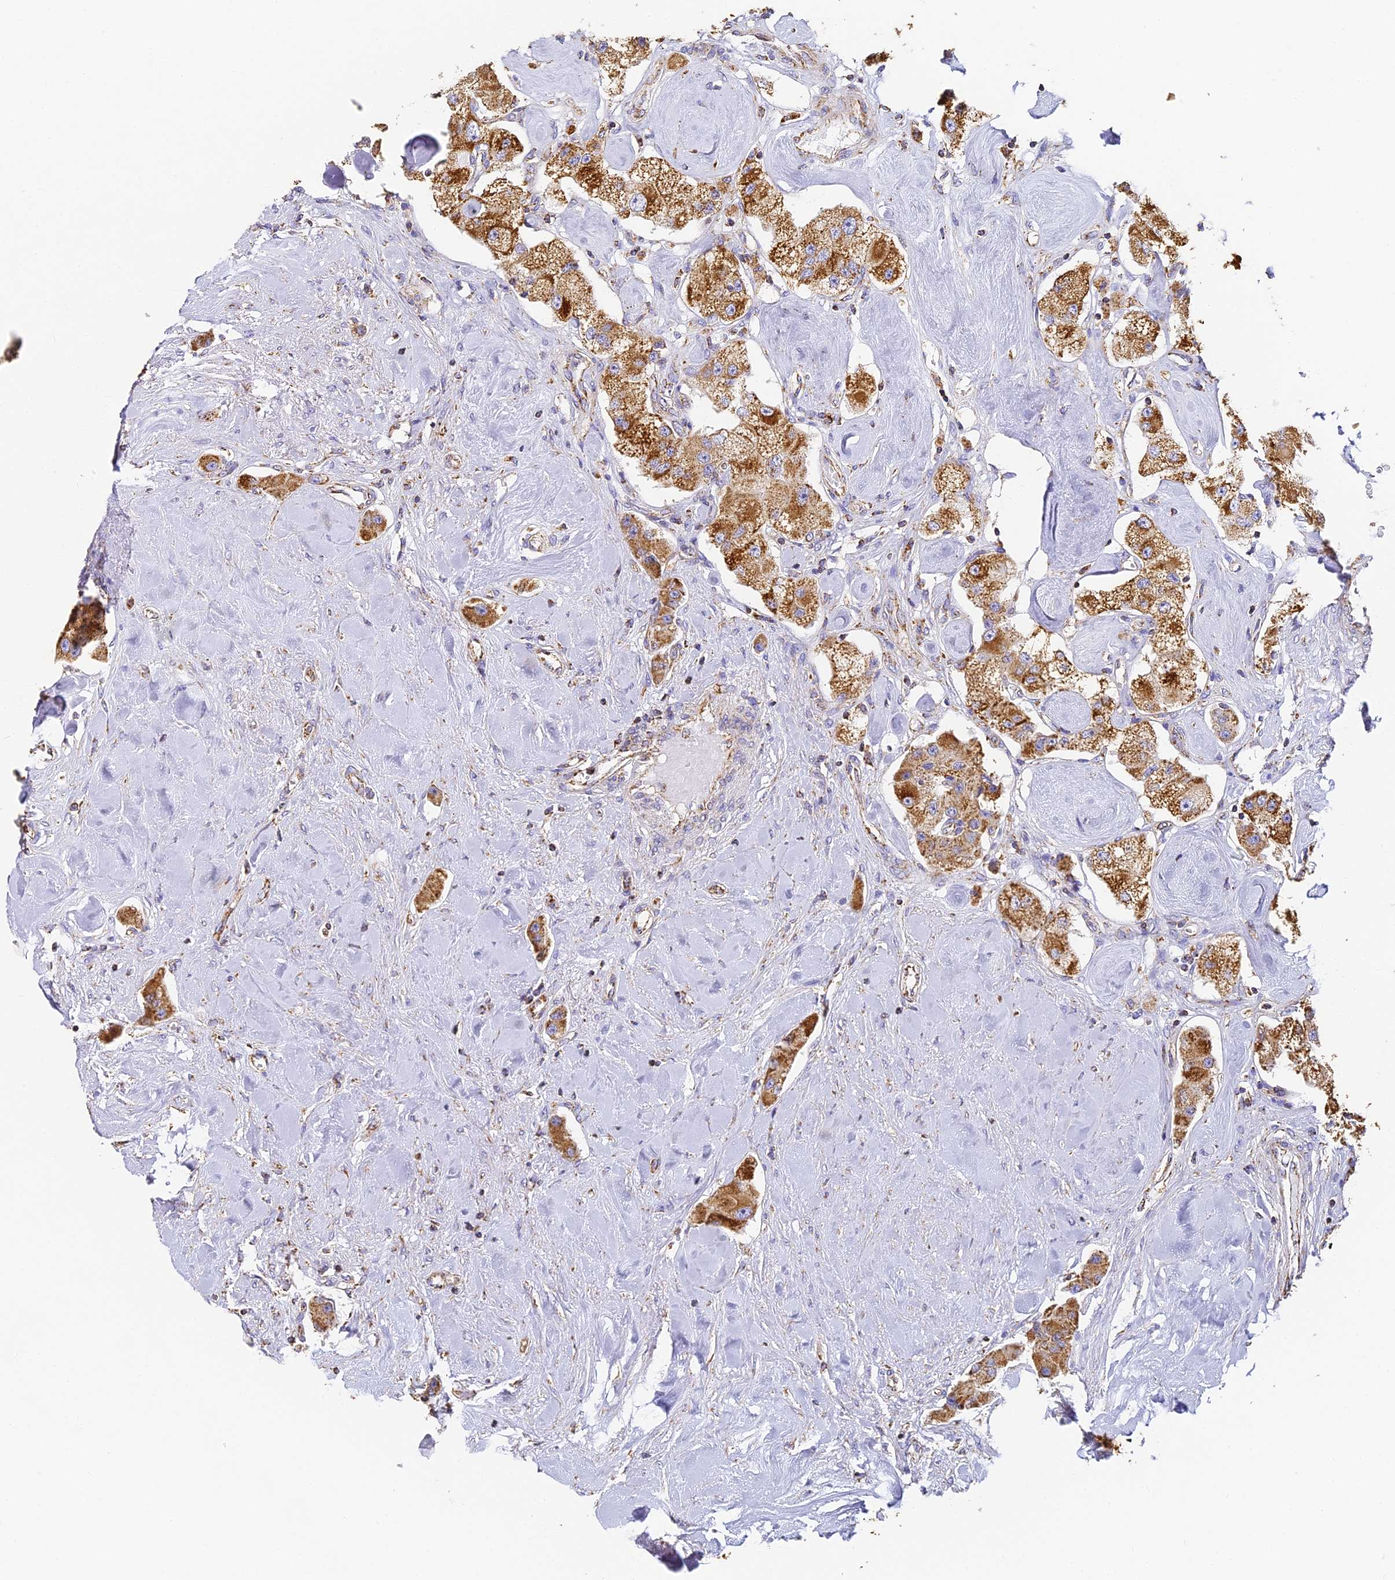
{"staining": {"intensity": "strong", "quantity": ">75%", "location": "cytoplasmic/membranous"}, "tissue": "carcinoid", "cell_type": "Tumor cells", "image_type": "cancer", "snomed": [{"axis": "morphology", "description": "Carcinoid, malignant, NOS"}, {"axis": "topography", "description": "Pancreas"}], "caption": "Immunohistochemical staining of carcinoid exhibits high levels of strong cytoplasmic/membranous expression in about >75% of tumor cells.", "gene": "COX6C", "patient": {"sex": "male", "age": 41}}